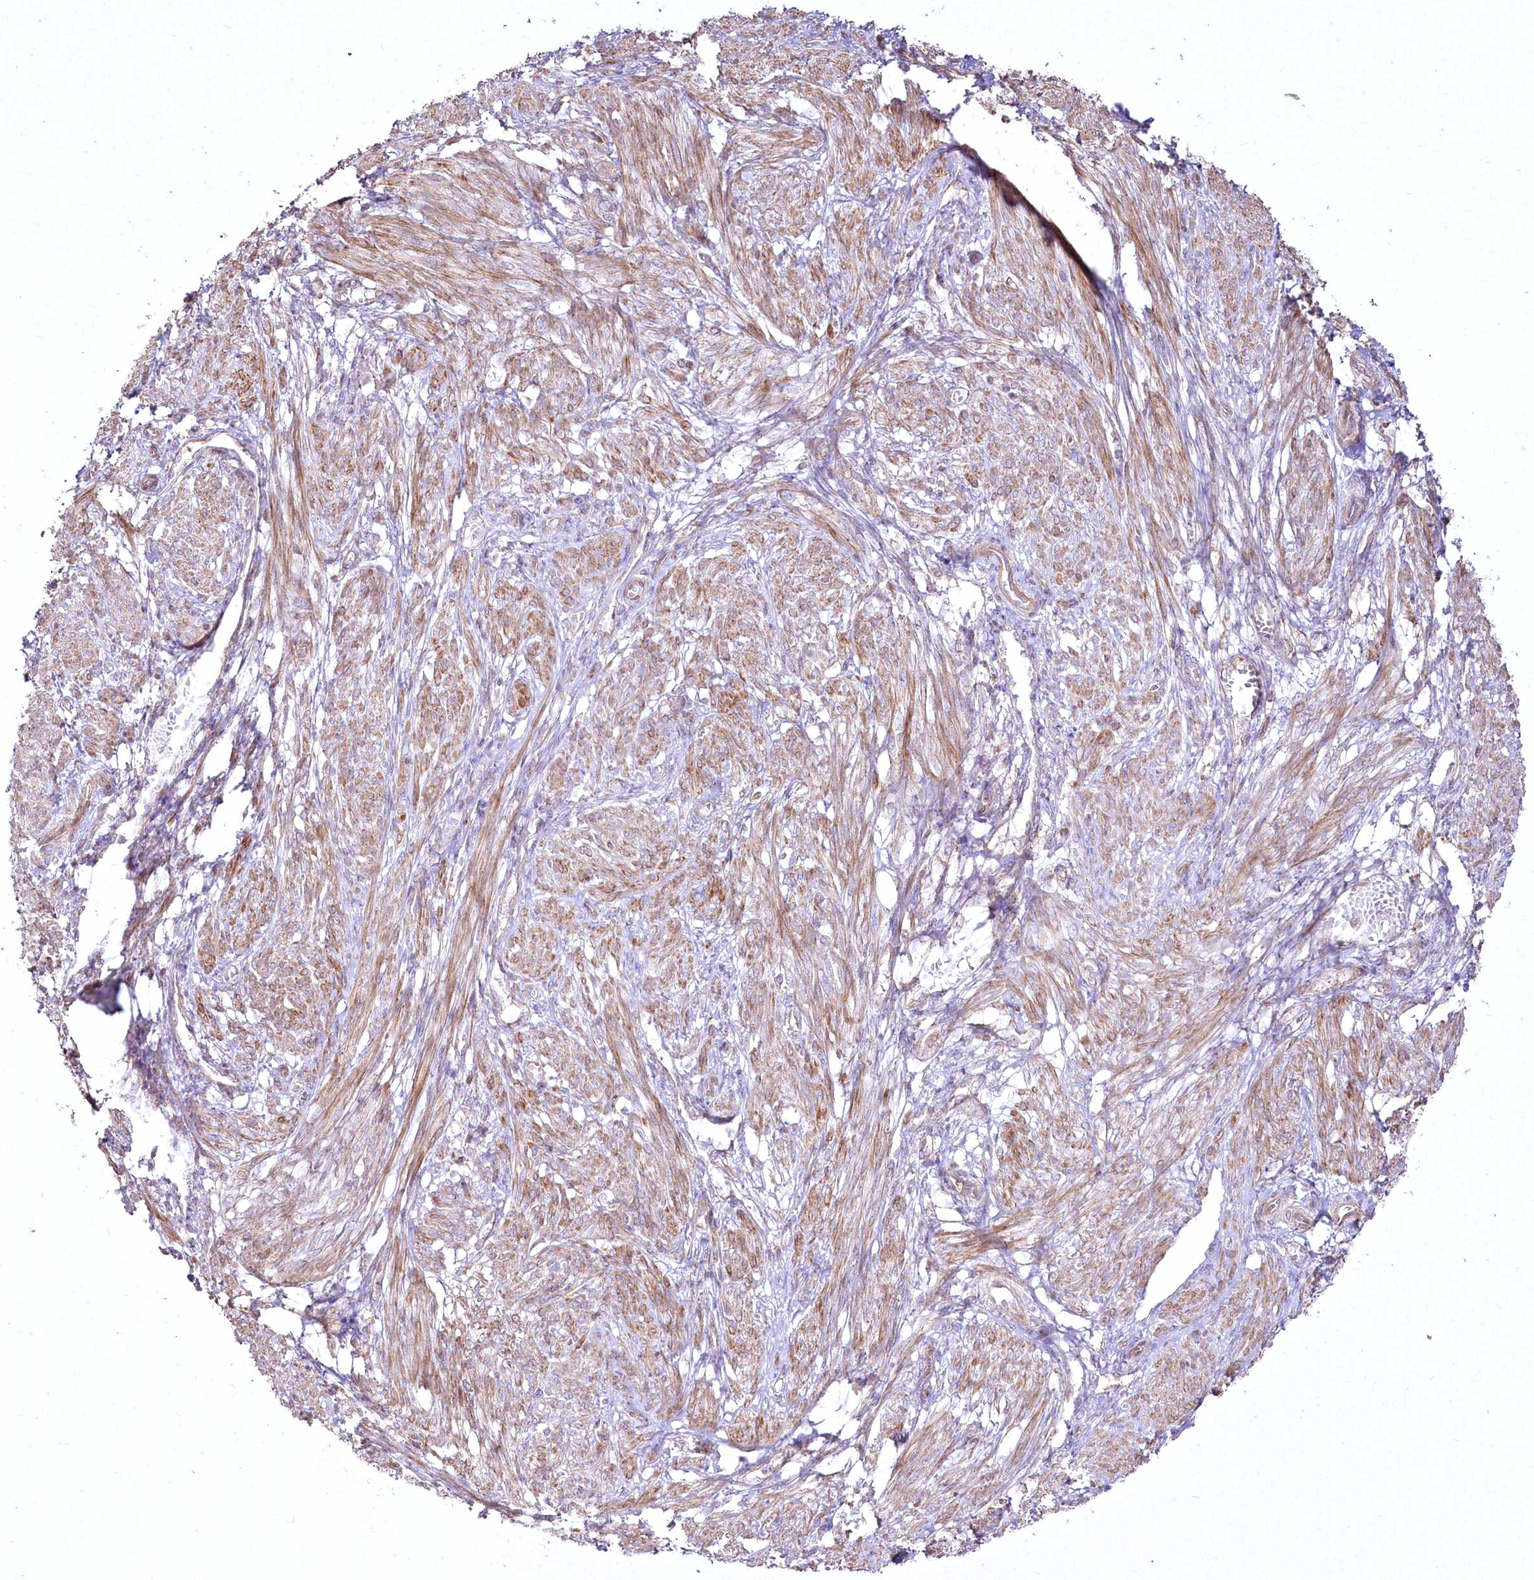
{"staining": {"intensity": "moderate", "quantity": "25%-75%", "location": "cytoplasmic/membranous"}, "tissue": "smooth muscle", "cell_type": "Smooth muscle cells", "image_type": "normal", "snomed": [{"axis": "morphology", "description": "Normal tissue, NOS"}, {"axis": "topography", "description": "Smooth muscle"}], "caption": "A medium amount of moderate cytoplasmic/membranous positivity is present in approximately 25%-75% of smooth muscle cells in benign smooth muscle. (Stains: DAB (3,3'-diaminobenzidine) in brown, nuclei in blue, Microscopy: brightfield microscopy at high magnification).", "gene": "SH3TC1", "patient": {"sex": "female", "age": 39}}